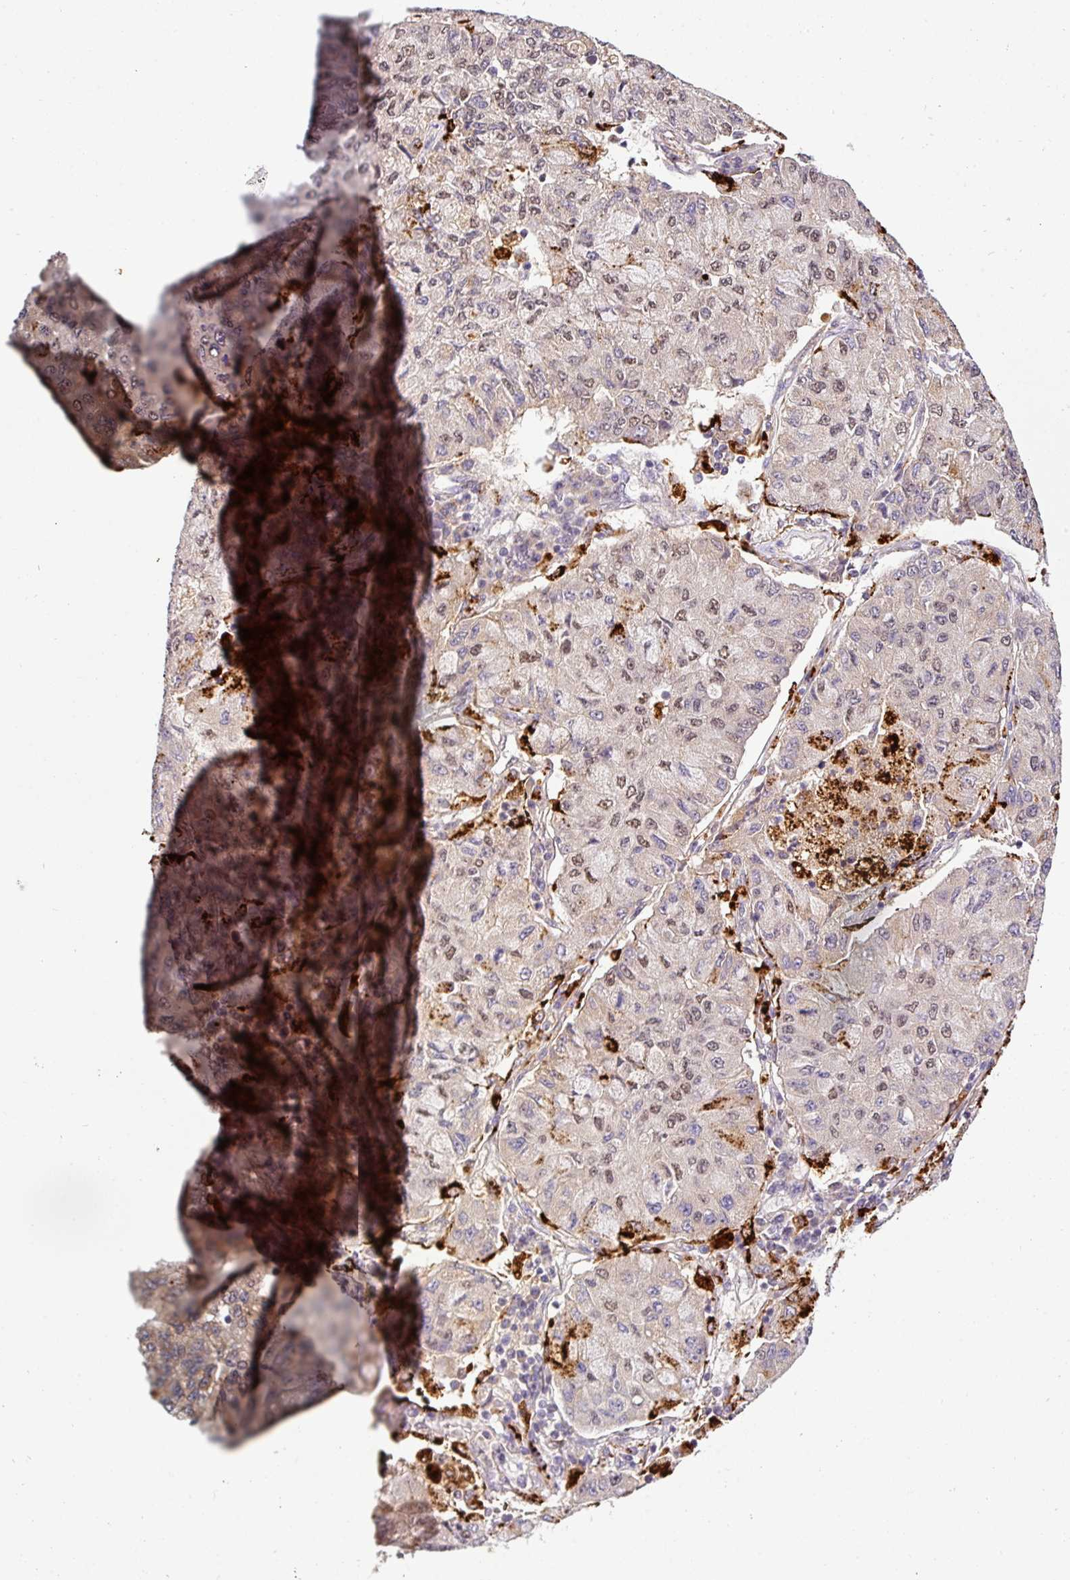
{"staining": {"intensity": "strong", "quantity": "<25%", "location": "cytoplasmic/membranous,nuclear"}, "tissue": "lung cancer", "cell_type": "Tumor cells", "image_type": "cancer", "snomed": [{"axis": "morphology", "description": "Squamous cell carcinoma, NOS"}, {"axis": "topography", "description": "Lung"}], "caption": "Approximately <25% of tumor cells in squamous cell carcinoma (lung) demonstrate strong cytoplasmic/membranous and nuclear protein staining as visualized by brown immunohistochemical staining.", "gene": "NAPSA", "patient": {"sex": "male", "age": 74}}